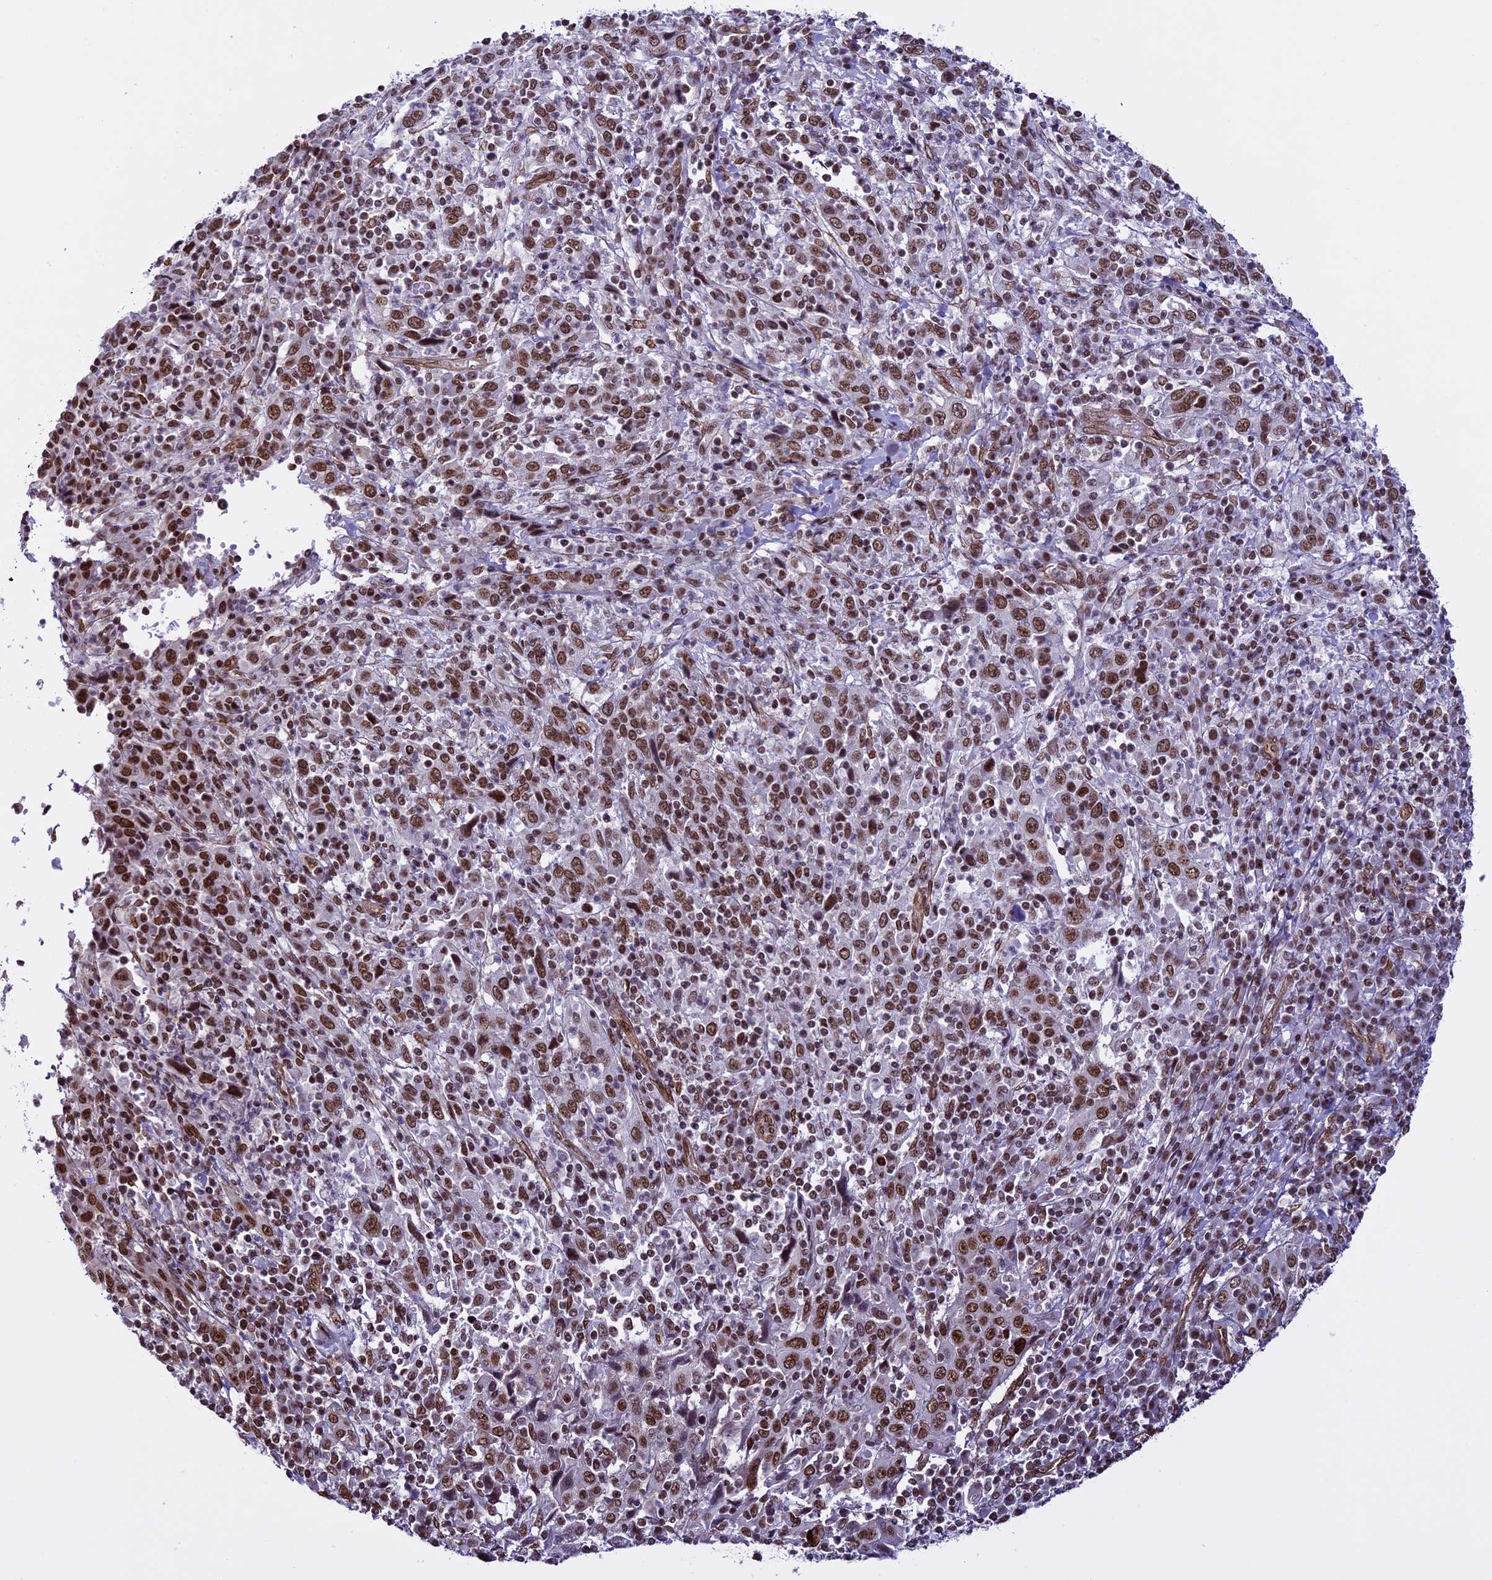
{"staining": {"intensity": "moderate", "quantity": ">75%", "location": "nuclear"}, "tissue": "cervical cancer", "cell_type": "Tumor cells", "image_type": "cancer", "snomed": [{"axis": "morphology", "description": "Squamous cell carcinoma, NOS"}, {"axis": "topography", "description": "Cervix"}], "caption": "Moderate nuclear expression is seen in about >75% of tumor cells in cervical squamous cell carcinoma.", "gene": "MPHOSPH8", "patient": {"sex": "female", "age": 46}}